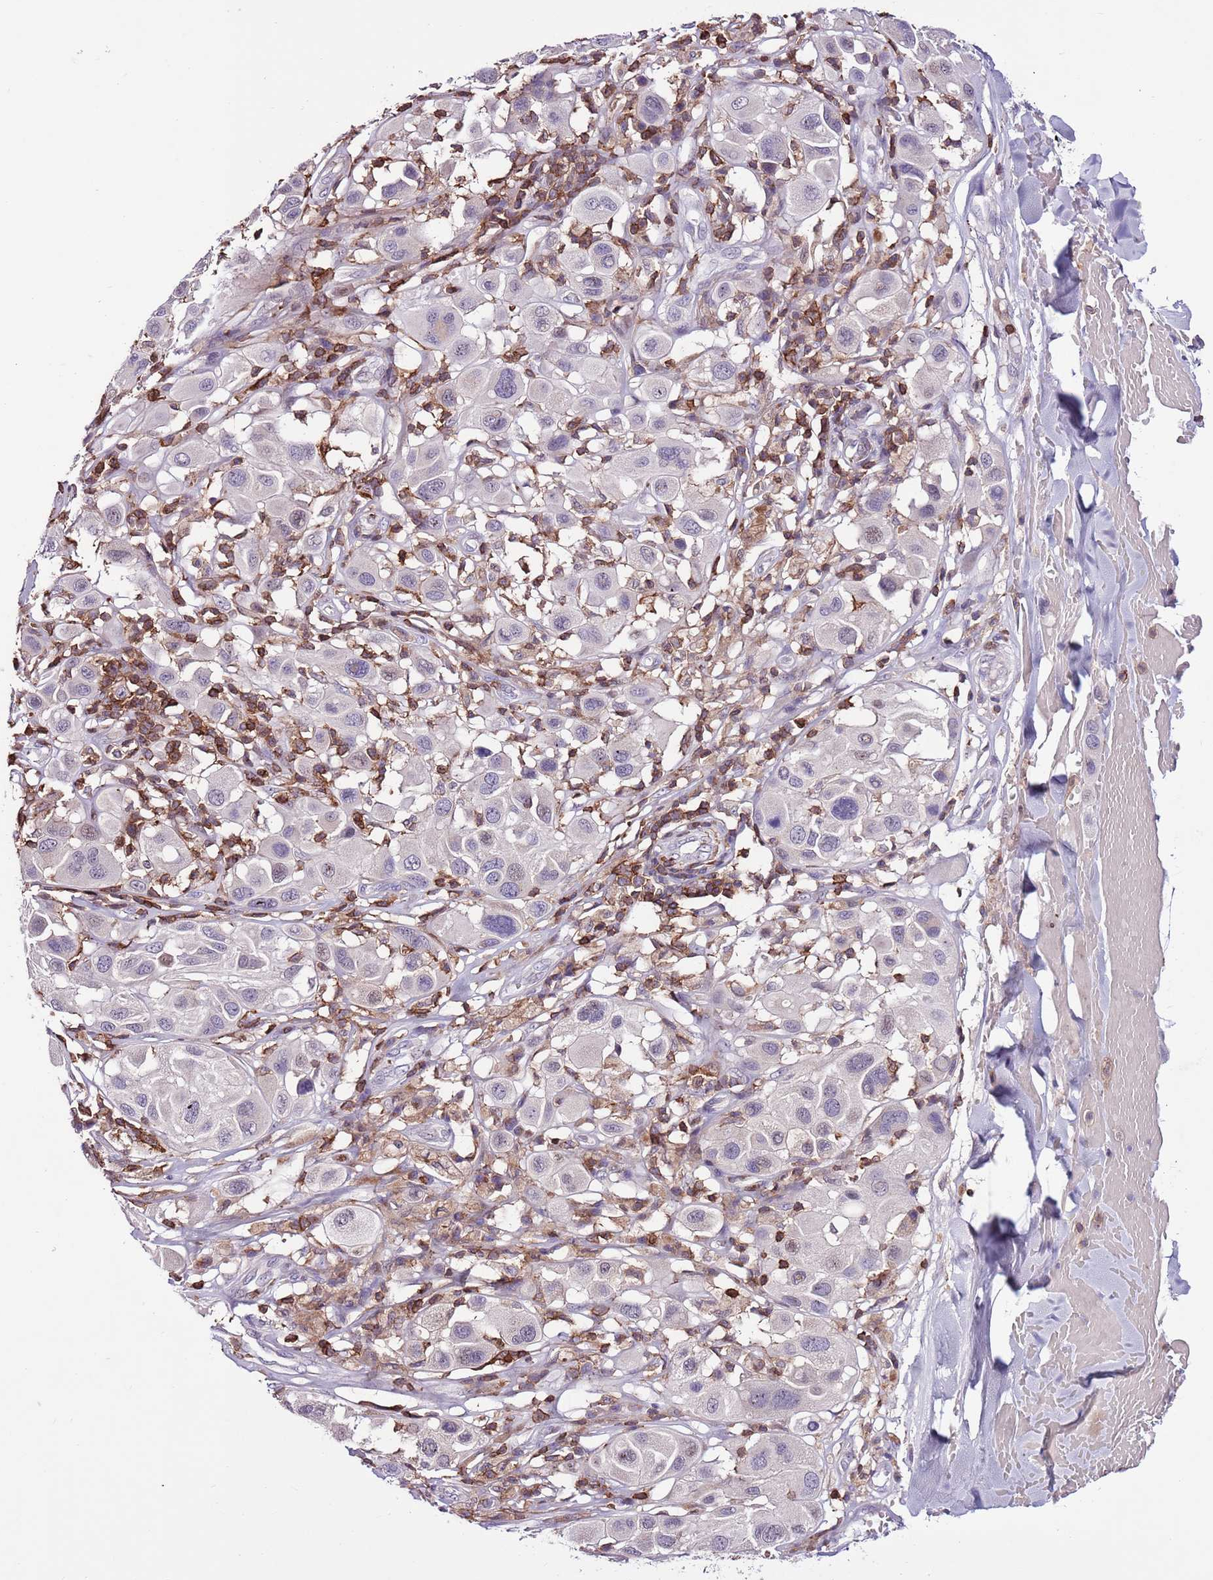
{"staining": {"intensity": "negative", "quantity": "none", "location": "none"}, "tissue": "melanoma", "cell_type": "Tumor cells", "image_type": "cancer", "snomed": [{"axis": "morphology", "description": "Malignant melanoma, Metastatic site"}, {"axis": "topography", "description": "Skin"}], "caption": "This histopathology image is of melanoma stained with IHC to label a protein in brown with the nuclei are counter-stained blue. There is no expression in tumor cells.", "gene": "ZSWIM1", "patient": {"sex": "male", "age": 41}}